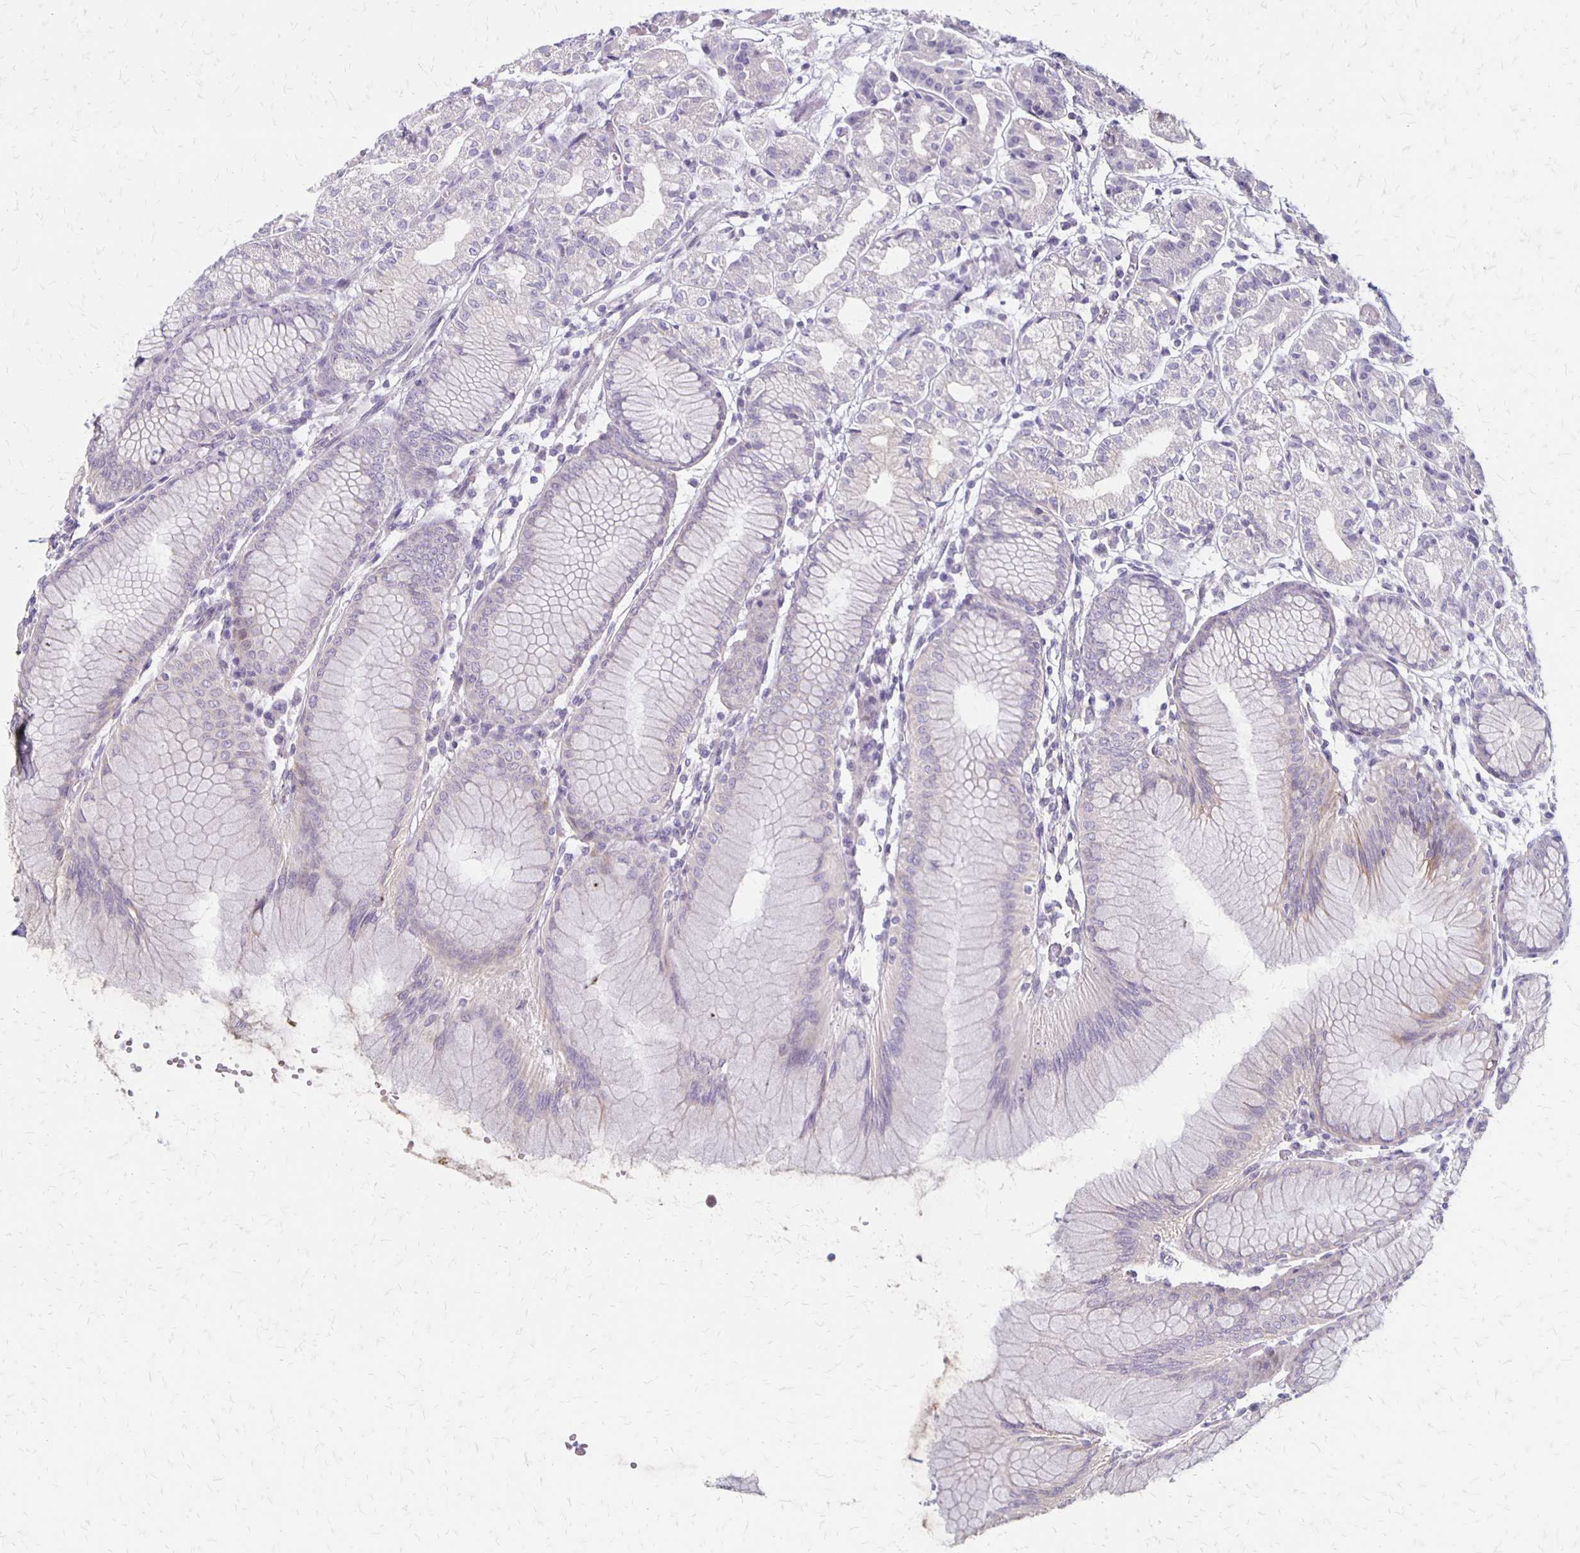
{"staining": {"intensity": "negative", "quantity": "none", "location": "none"}, "tissue": "stomach", "cell_type": "Glandular cells", "image_type": "normal", "snomed": [{"axis": "morphology", "description": "Normal tissue, NOS"}, {"axis": "topography", "description": "Stomach"}], "caption": "Immunohistochemical staining of unremarkable stomach exhibits no significant staining in glandular cells. Nuclei are stained in blue.", "gene": "HOMER1", "patient": {"sex": "female", "age": 57}}